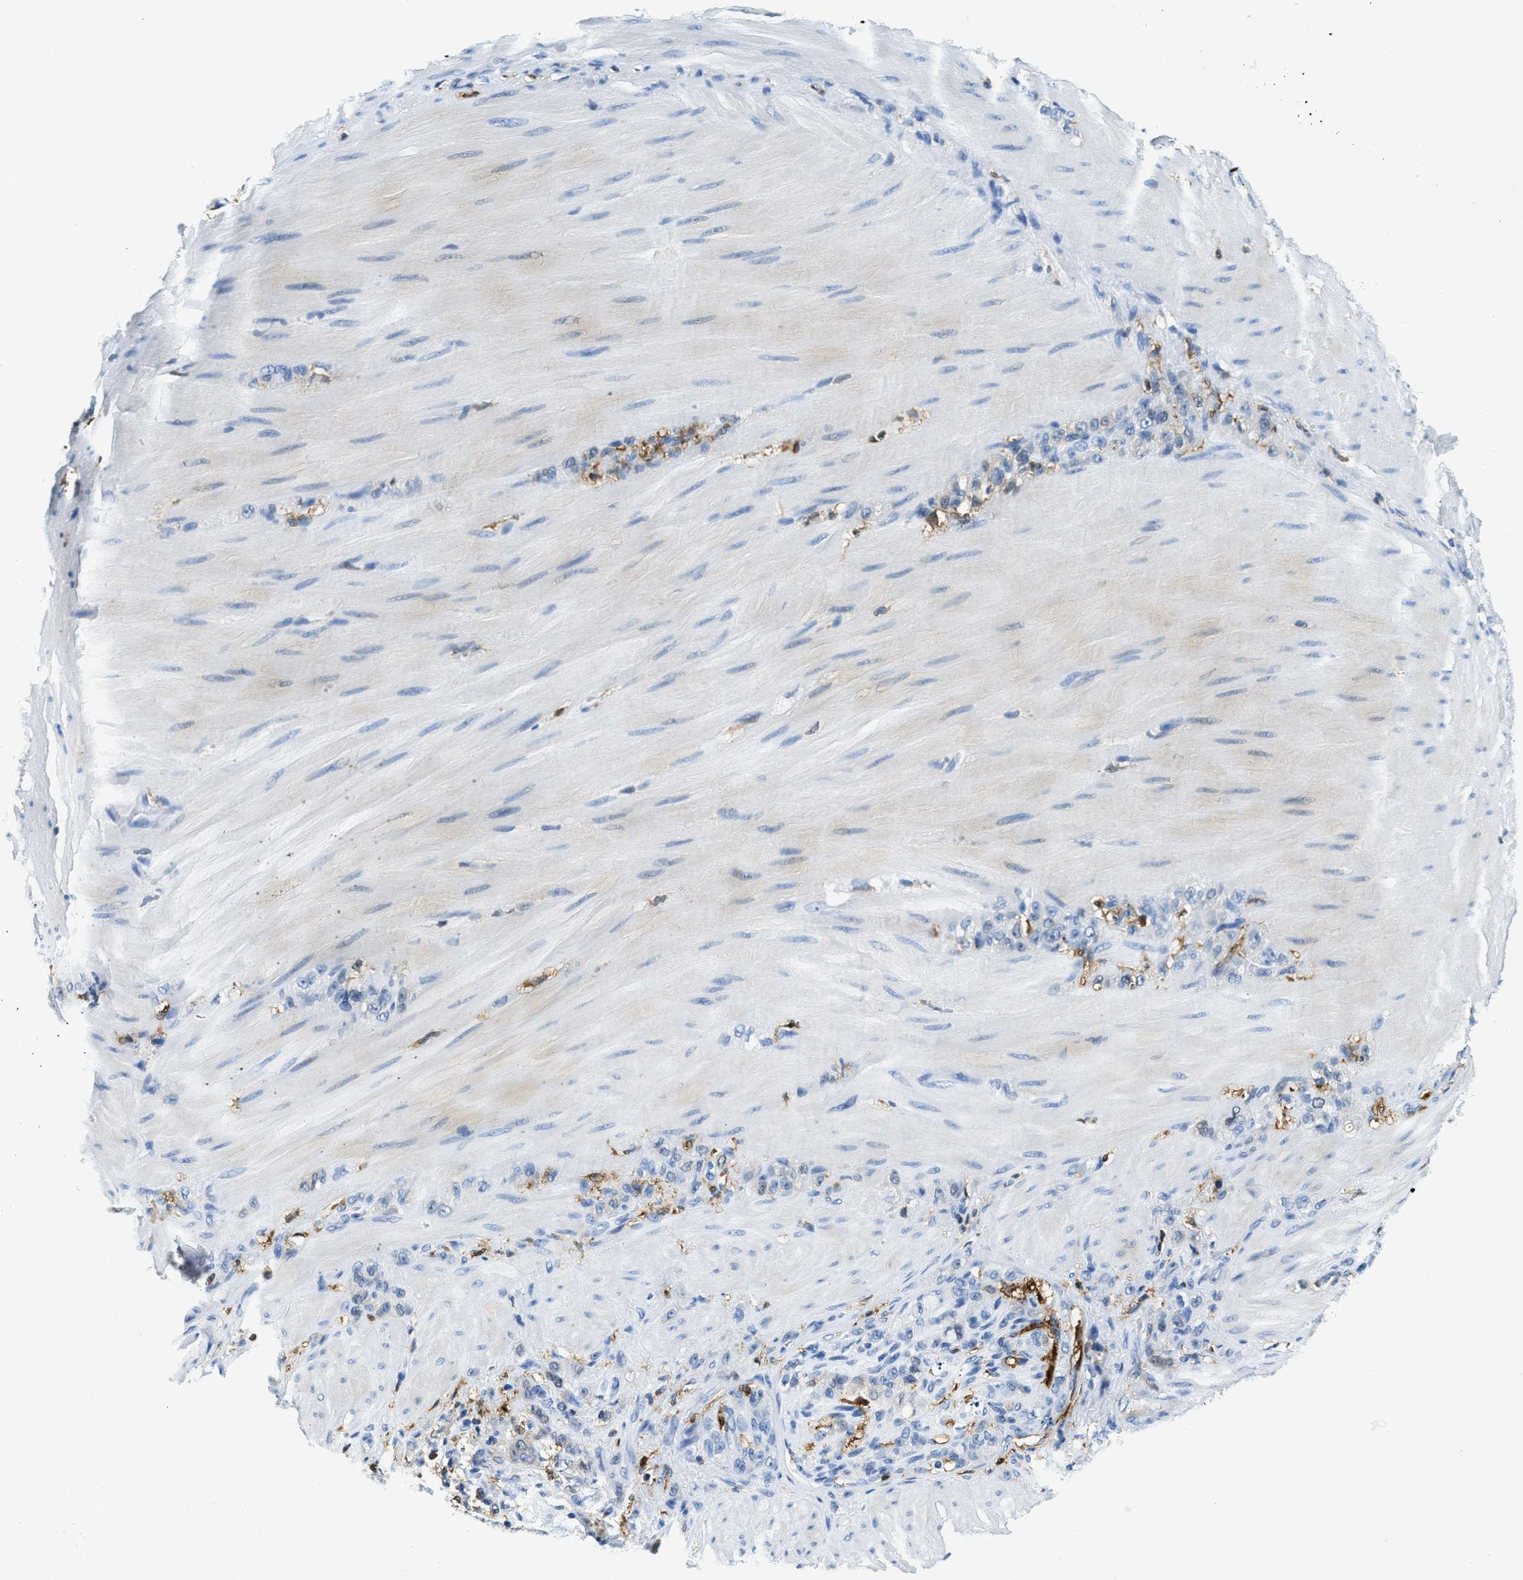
{"staining": {"intensity": "negative", "quantity": "none", "location": "none"}, "tissue": "stomach cancer", "cell_type": "Tumor cells", "image_type": "cancer", "snomed": [{"axis": "morphology", "description": "Normal tissue, NOS"}, {"axis": "morphology", "description": "Adenocarcinoma, NOS"}, {"axis": "topography", "description": "Stomach"}], "caption": "Immunohistochemical staining of adenocarcinoma (stomach) demonstrates no significant positivity in tumor cells.", "gene": "CAPG", "patient": {"sex": "male", "age": 82}}